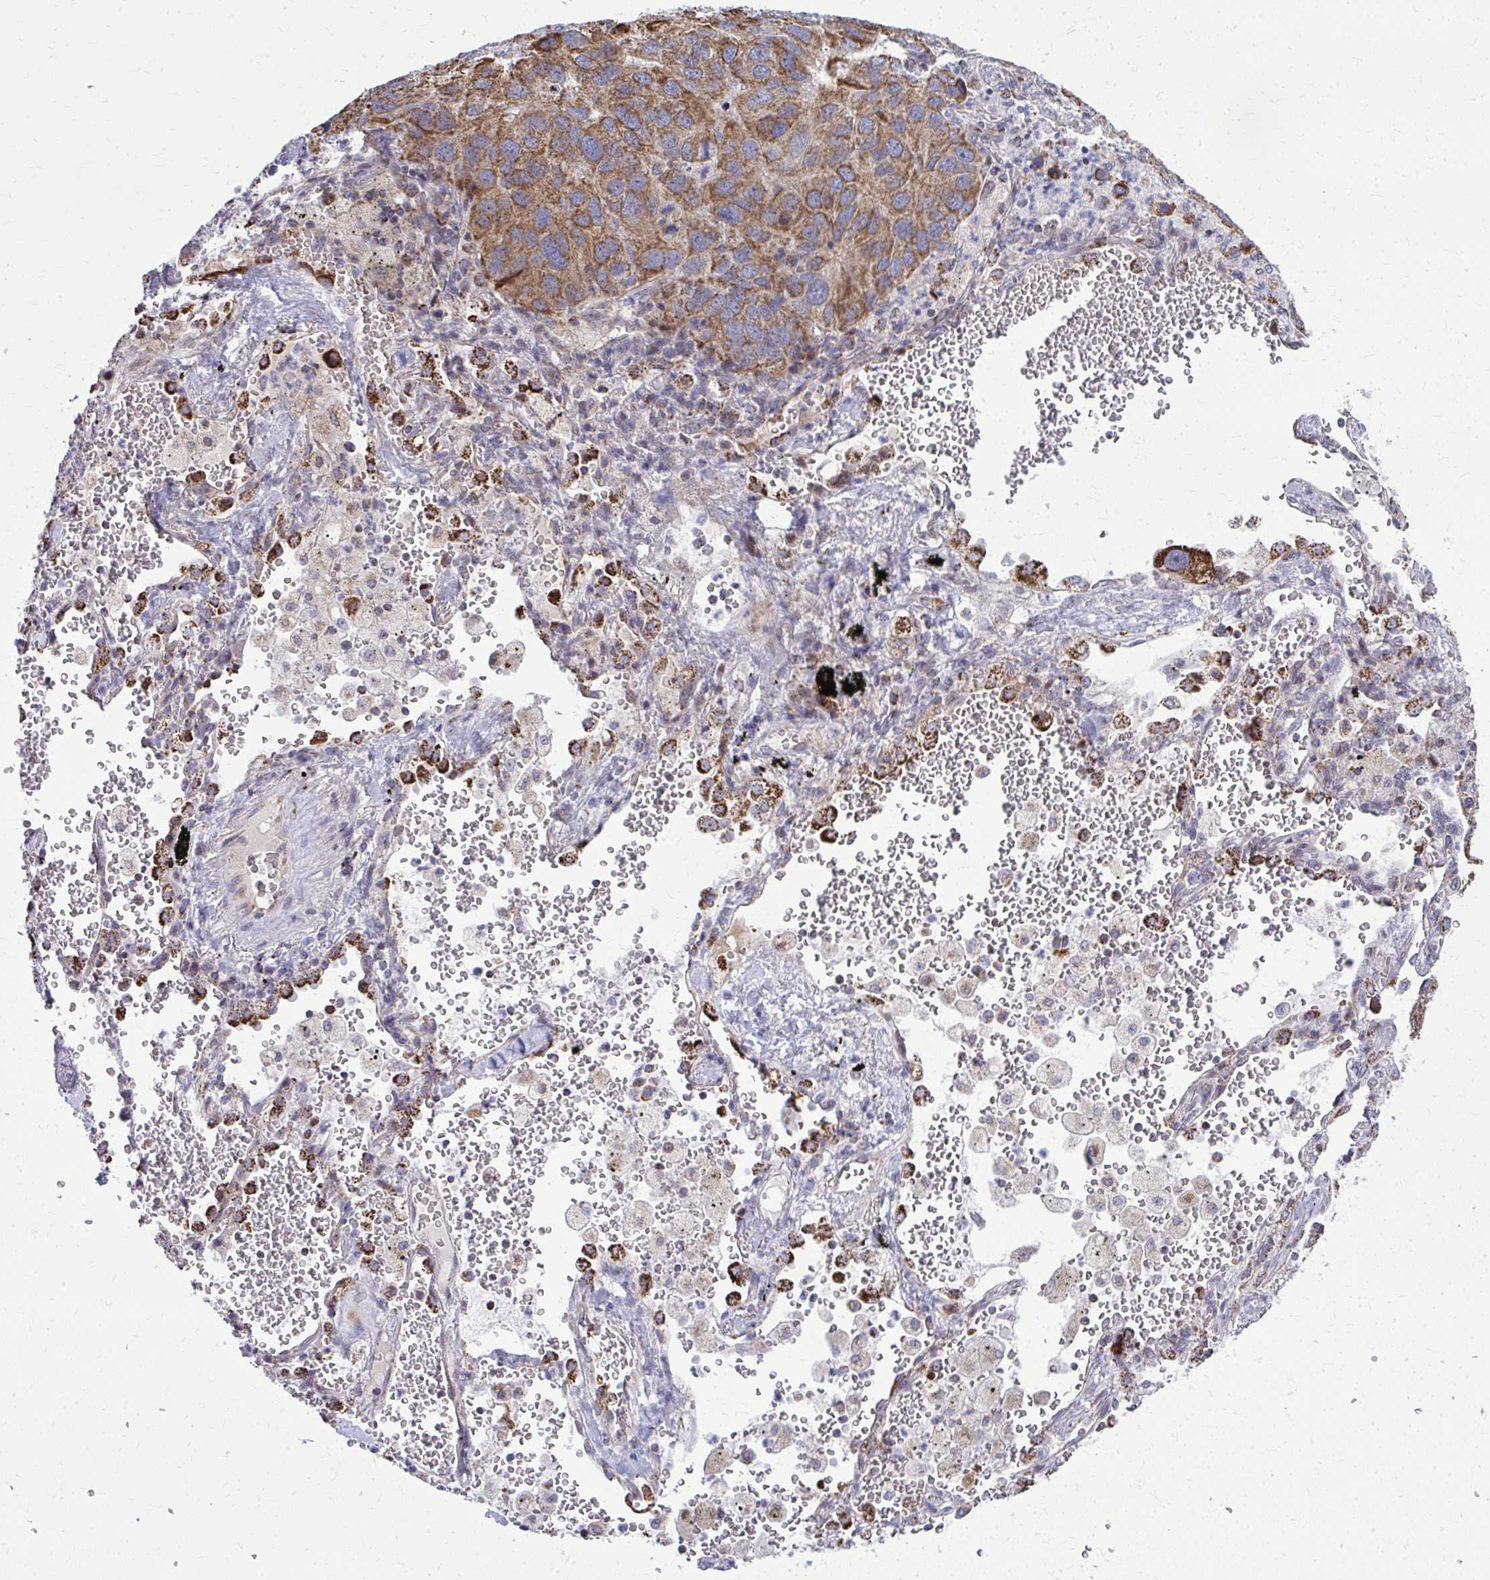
{"staining": {"intensity": "moderate", "quantity": ">75%", "location": "cytoplasmic/membranous"}, "tissue": "lung cancer", "cell_type": "Tumor cells", "image_type": "cancer", "snomed": [{"axis": "morphology", "description": "Aneuploidy"}, {"axis": "morphology", "description": "Adenocarcinoma, NOS"}, {"axis": "topography", "description": "Lymph node"}, {"axis": "topography", "description": "Lung"}], "caption": "Immunohistochemical staining of lung adenocarcinoma demonstrates medium levels of moderate cytoplasmic/membranous positivity in approximately >75% of tumor cells.", "gene": "ZNF362", "patient": {"sex": "female", "age": 74}}